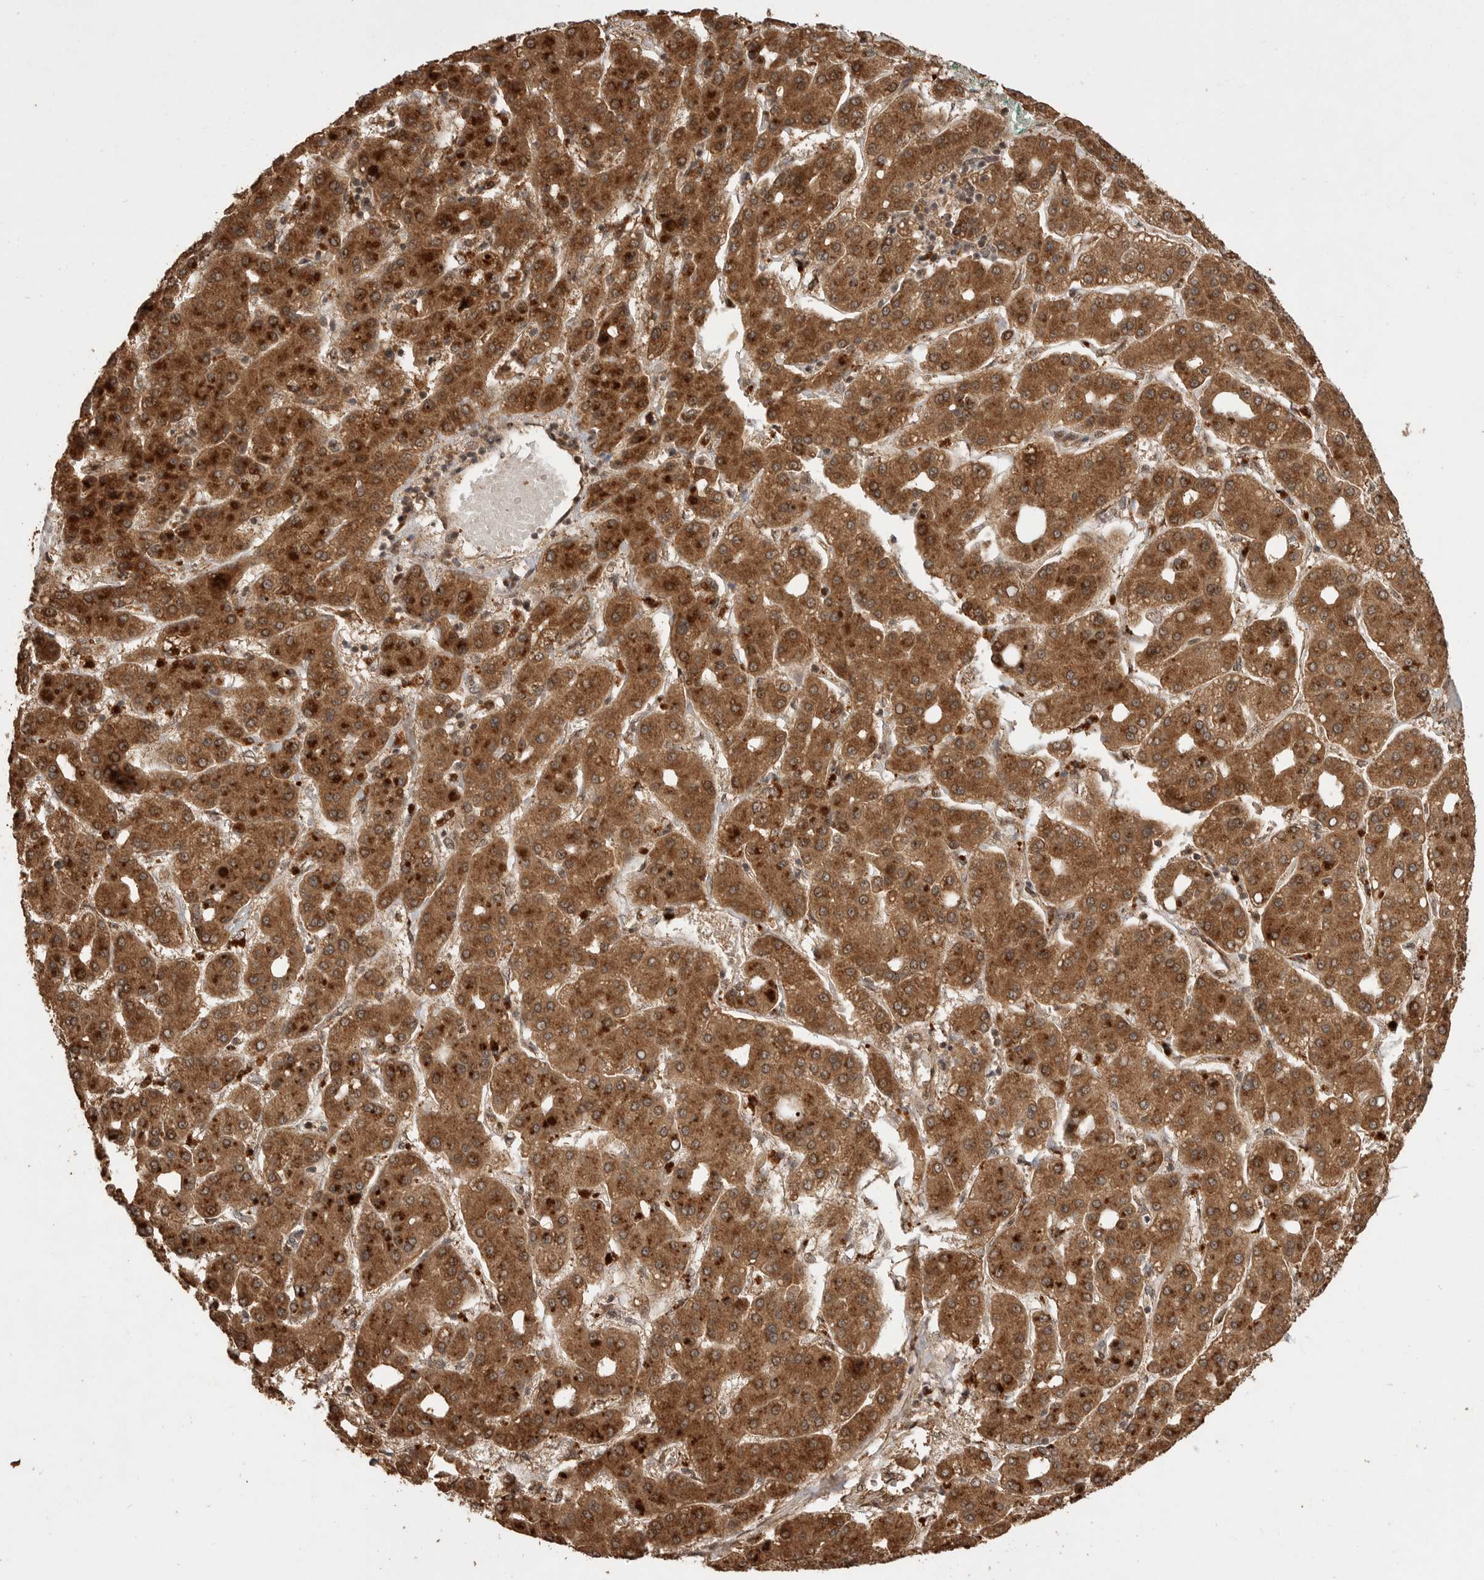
{"staining": {"intensity": "strong", "quantity": ">75%", "location": "cytoplasmic/membranous"}, "tissue": "liver cancer", "cell_type": "Tumor cells", "image_type": "cancer", "snomed": [{"axis": "morphology", "description": "Carcinoma, Hepatocellular, NOS"}, {"axis": "topography", "description": "Liver"}], "caption": "Tumor cells demonstrate high levels of strong cytoplasmic/membranous positivity in approximately >75% of cells in liver hepatocellular carcinoma. Immunohistochemistry (ihc) stains the protein of interest in brown and the nuclei are stained blue.", "gene": "BOC", "patient": {"sex": "male", "age": 65}}